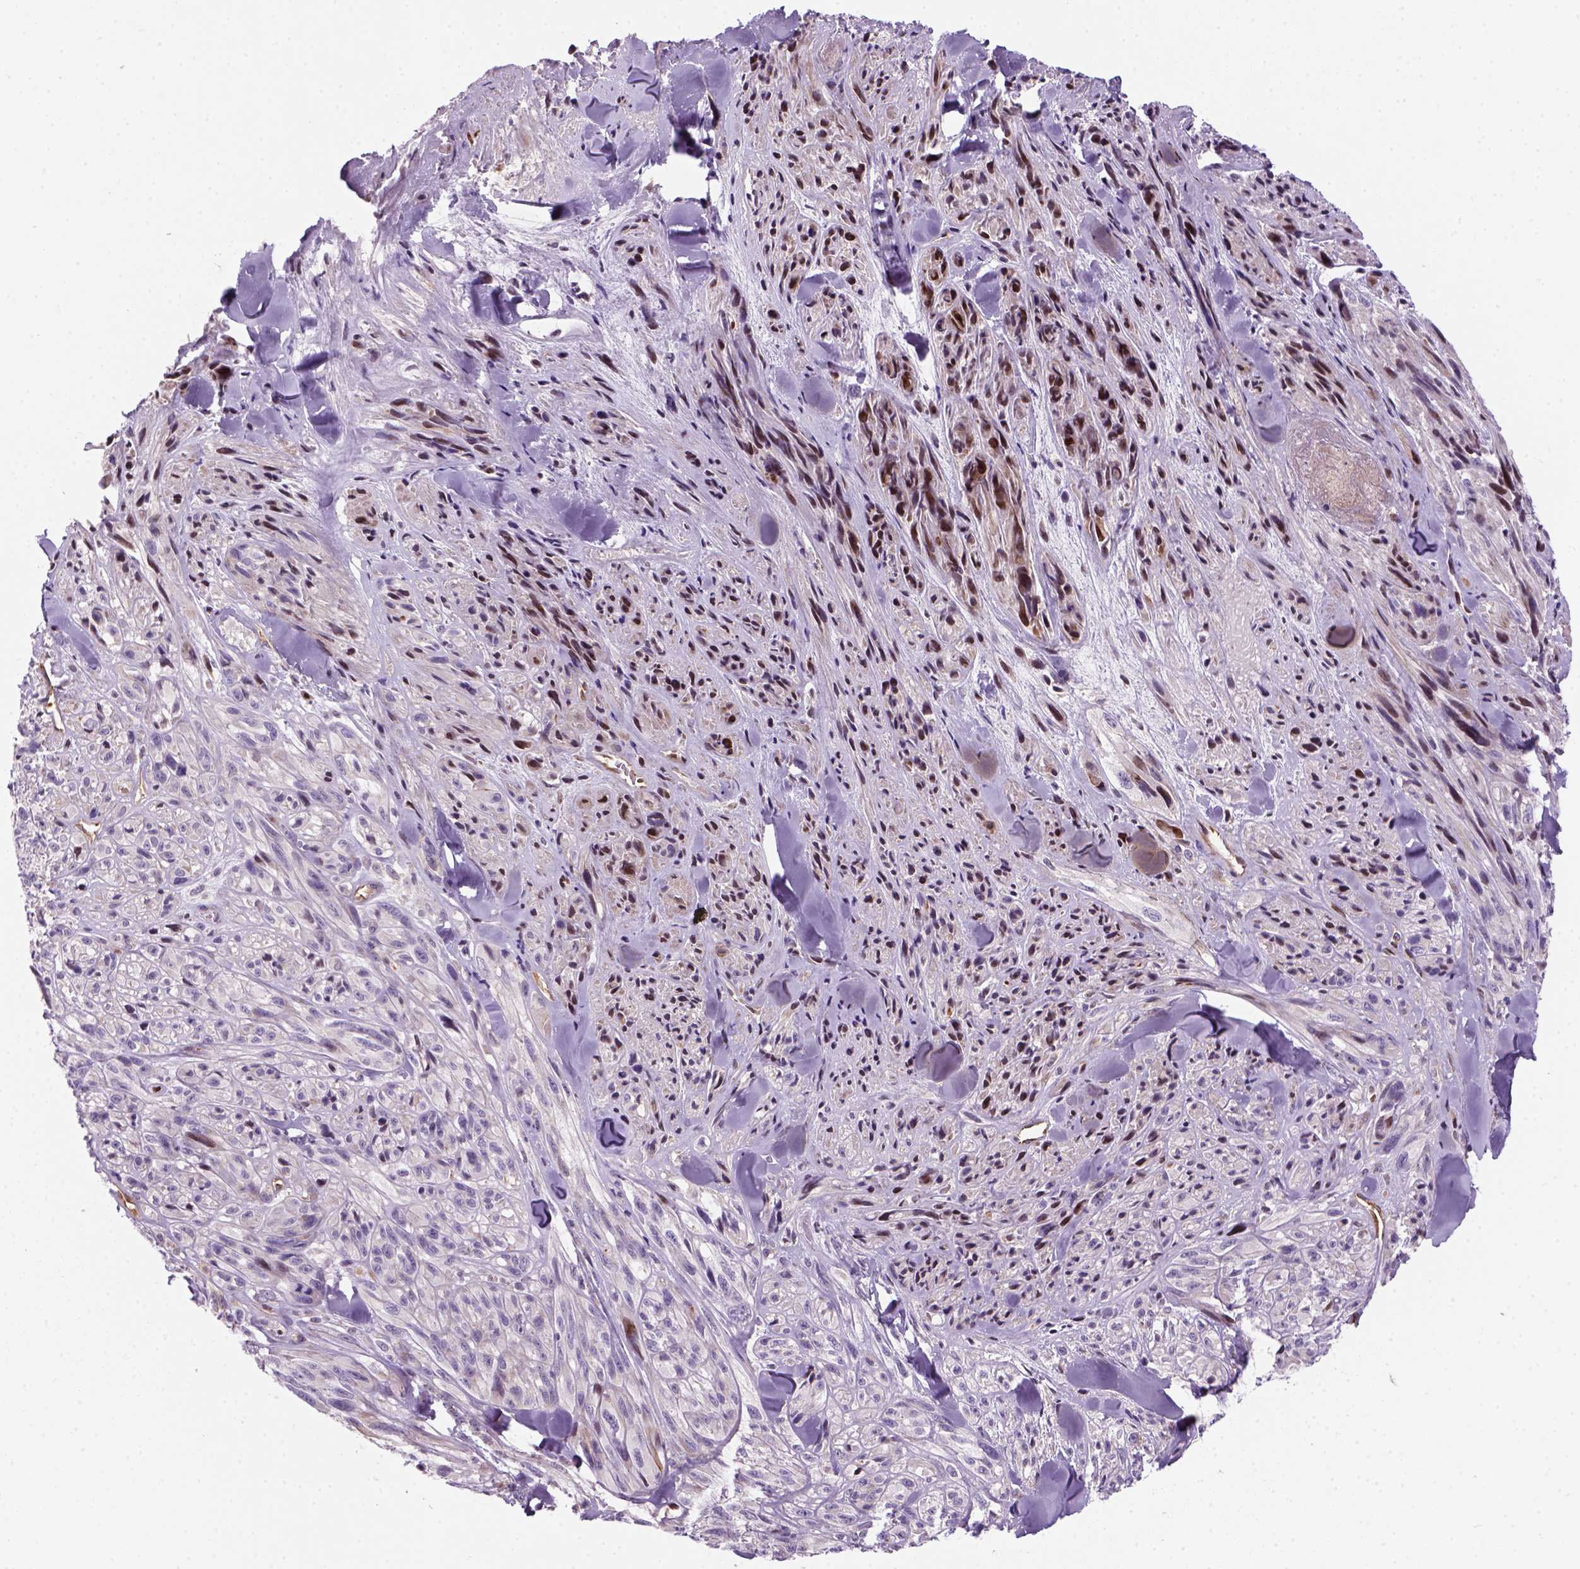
{"staining": {"intensity": "negative", "quantity": "none", "location": "none"}, "tissue": "melanoma", "cell_type": "Tumor cells", "image_type": "cancer", "snomed": [{"axis": "morphology", "description": "Malignant melanoma, NOS"}, {"axis": "topography", "description": "Skin"}], "caption": "An IHC micrograph of melanoma is shown. There is no staining in tumor cells of melanoma.", "gene": "VSTM5", "patient": {"sex": "male", "age": 67}}